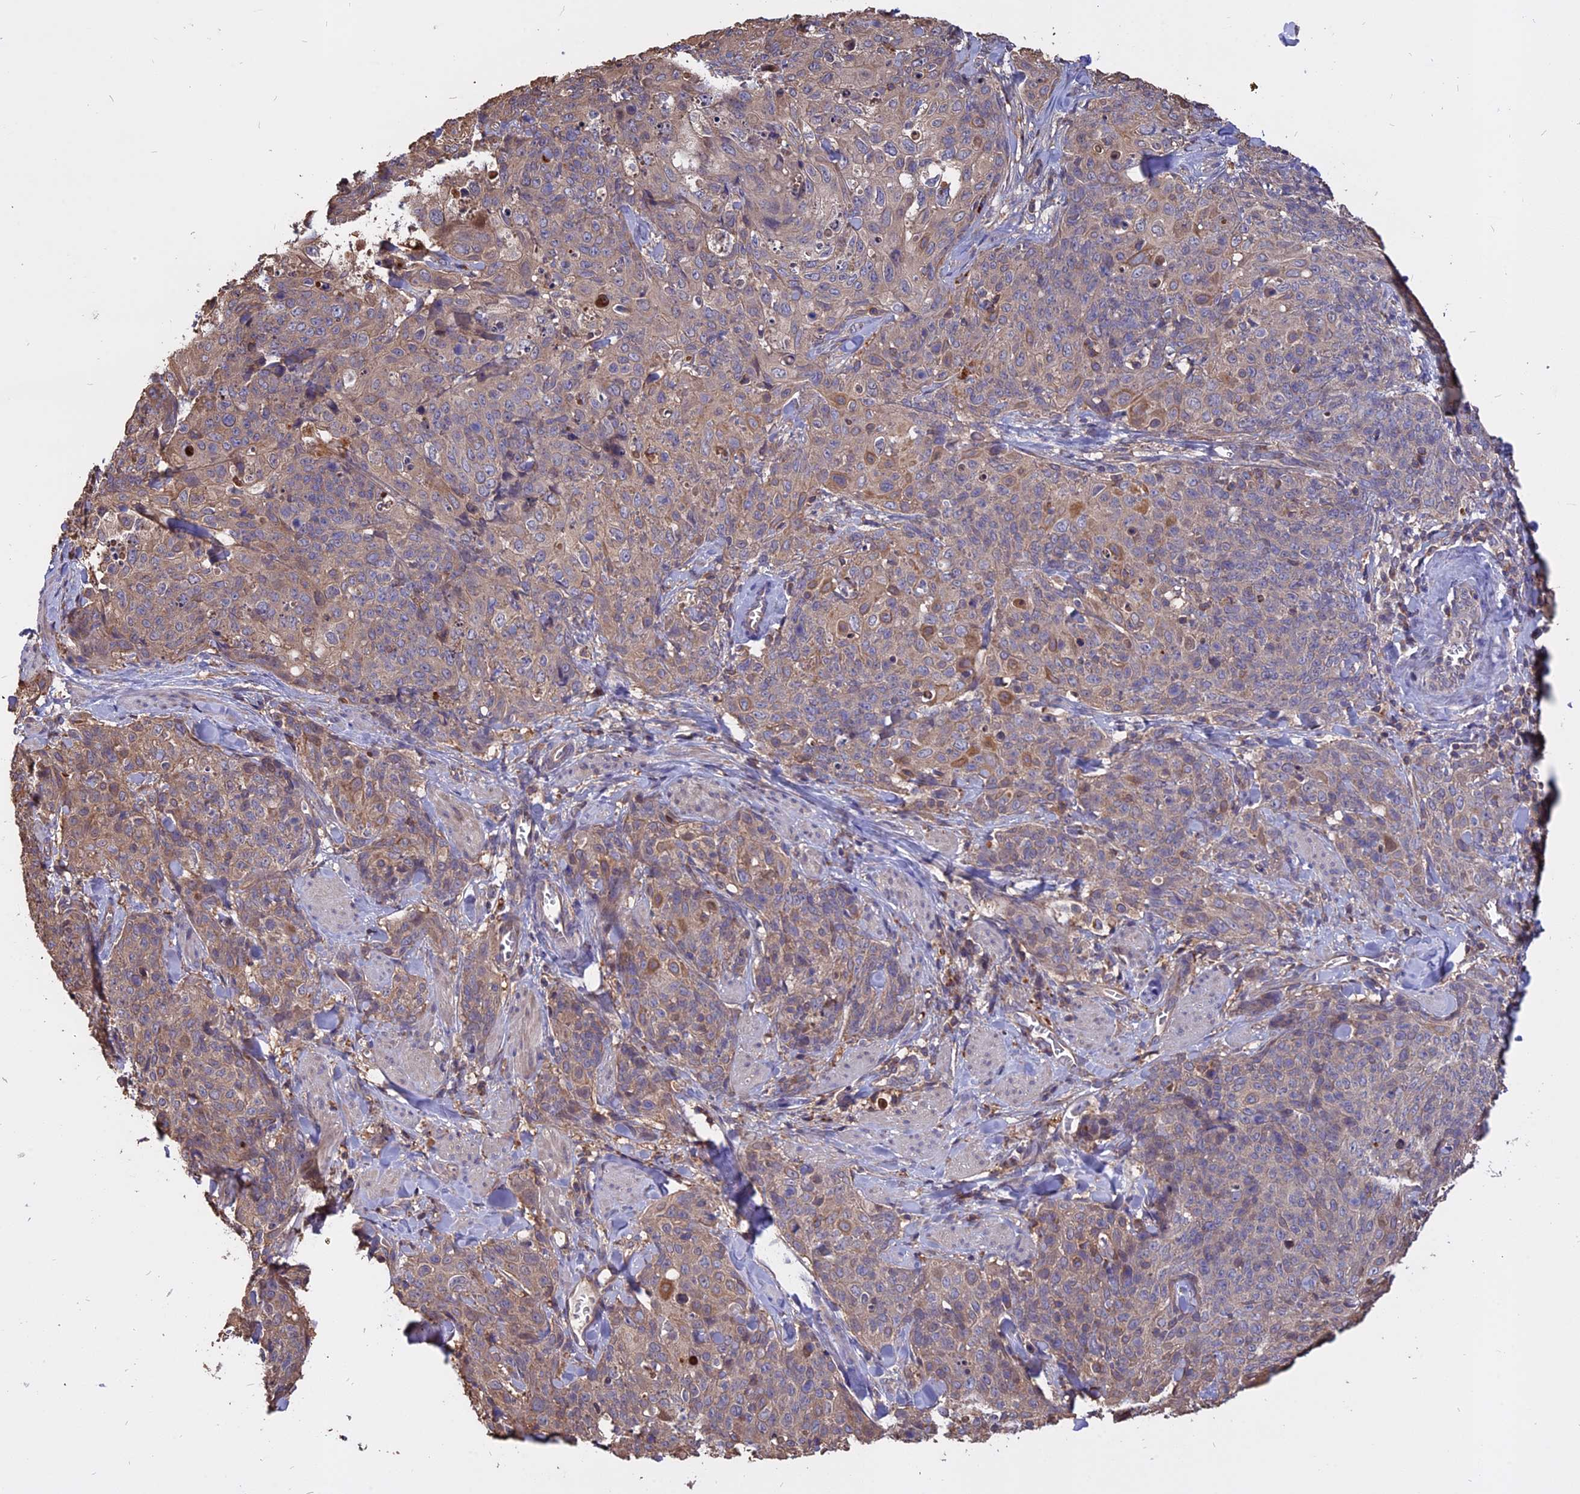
{"staining": {"intensity": "weak", "quantity": ">75%", "location": "cytoplasmic/membranous"}, "tissue": "skin cancer", "cell_type": "Tumor cells", "image_type": "cancer", "snomed": [{"axis": "morphology", "description": "Squamous cell carcinoma, NOS"}, {"axis": "topography", "description": "Skin"}, {"axis": "topography", "description": "Vulva"}], "caption": "Squamous cell carcinoma (skin) tissue shows weak cytoplasmic/membranous expression in about >75% of tumor cells, visualized by immunohistochemistry.", "gene": "CARMIL2", "patient": {"sex": "female", "age": 85}}